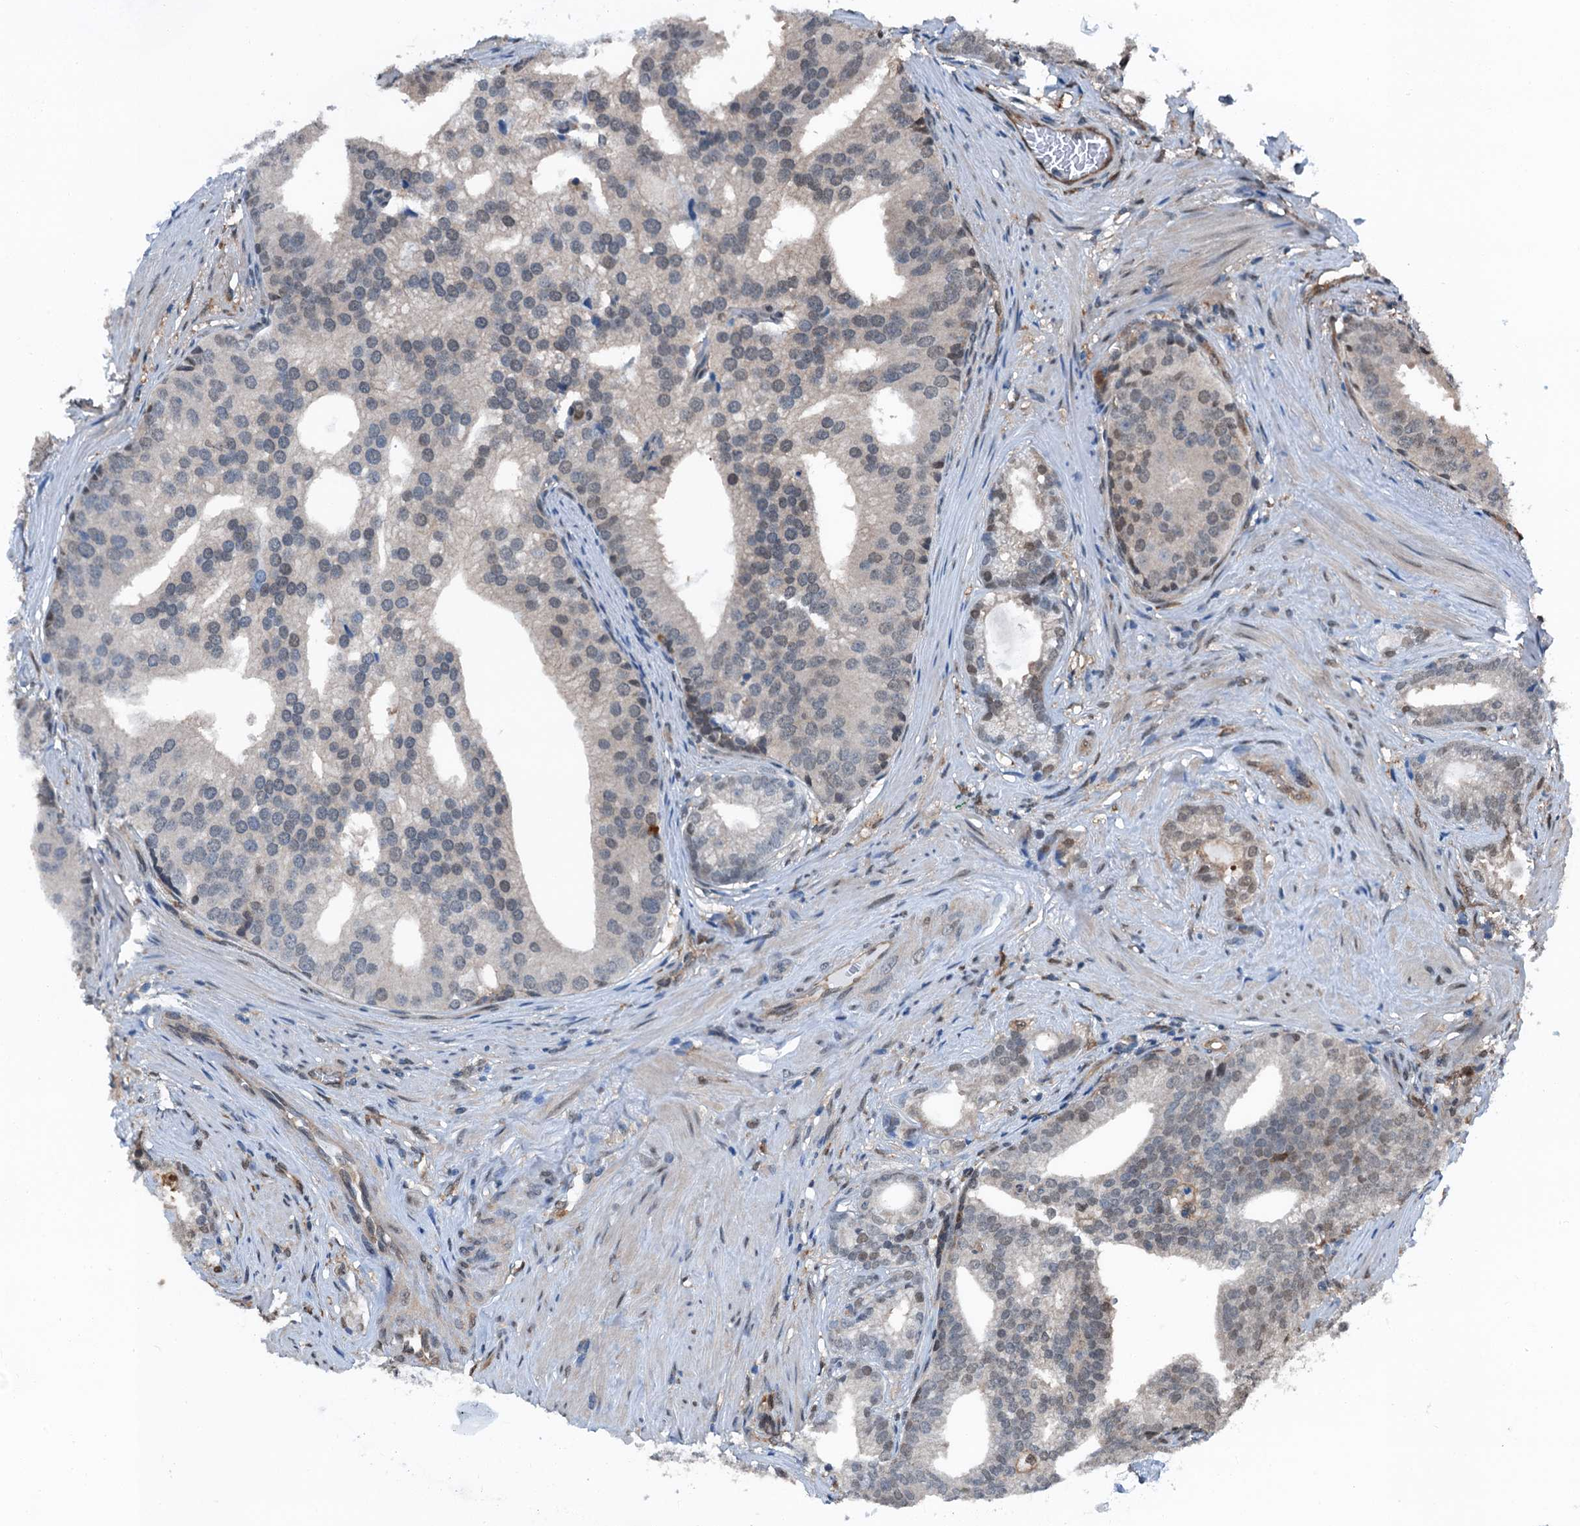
{"staining": {"intensity": "weak", "quantity": "<25%", "location": "nuclear"}, "tissue": "prostate cancer", "cell_type": "Tumor cells", "image_type": "cancer", "snomed": [{"axis": "morphology", "description": "Adenocarcinoma, Low grade"}, {"axis": "topography", "description": "Prostate"}], "caption": "High magnification brightfield microscopy of prostate cancer (low-grade adenocarcinoma) stained with DAB (3,3'-diaminobenzidine) (brown) and counterstained with hematoxylin (blue): tumor cells show no significant expression.", "gene": "RNH1", "patient": {"sex": "male", "age": 71}}